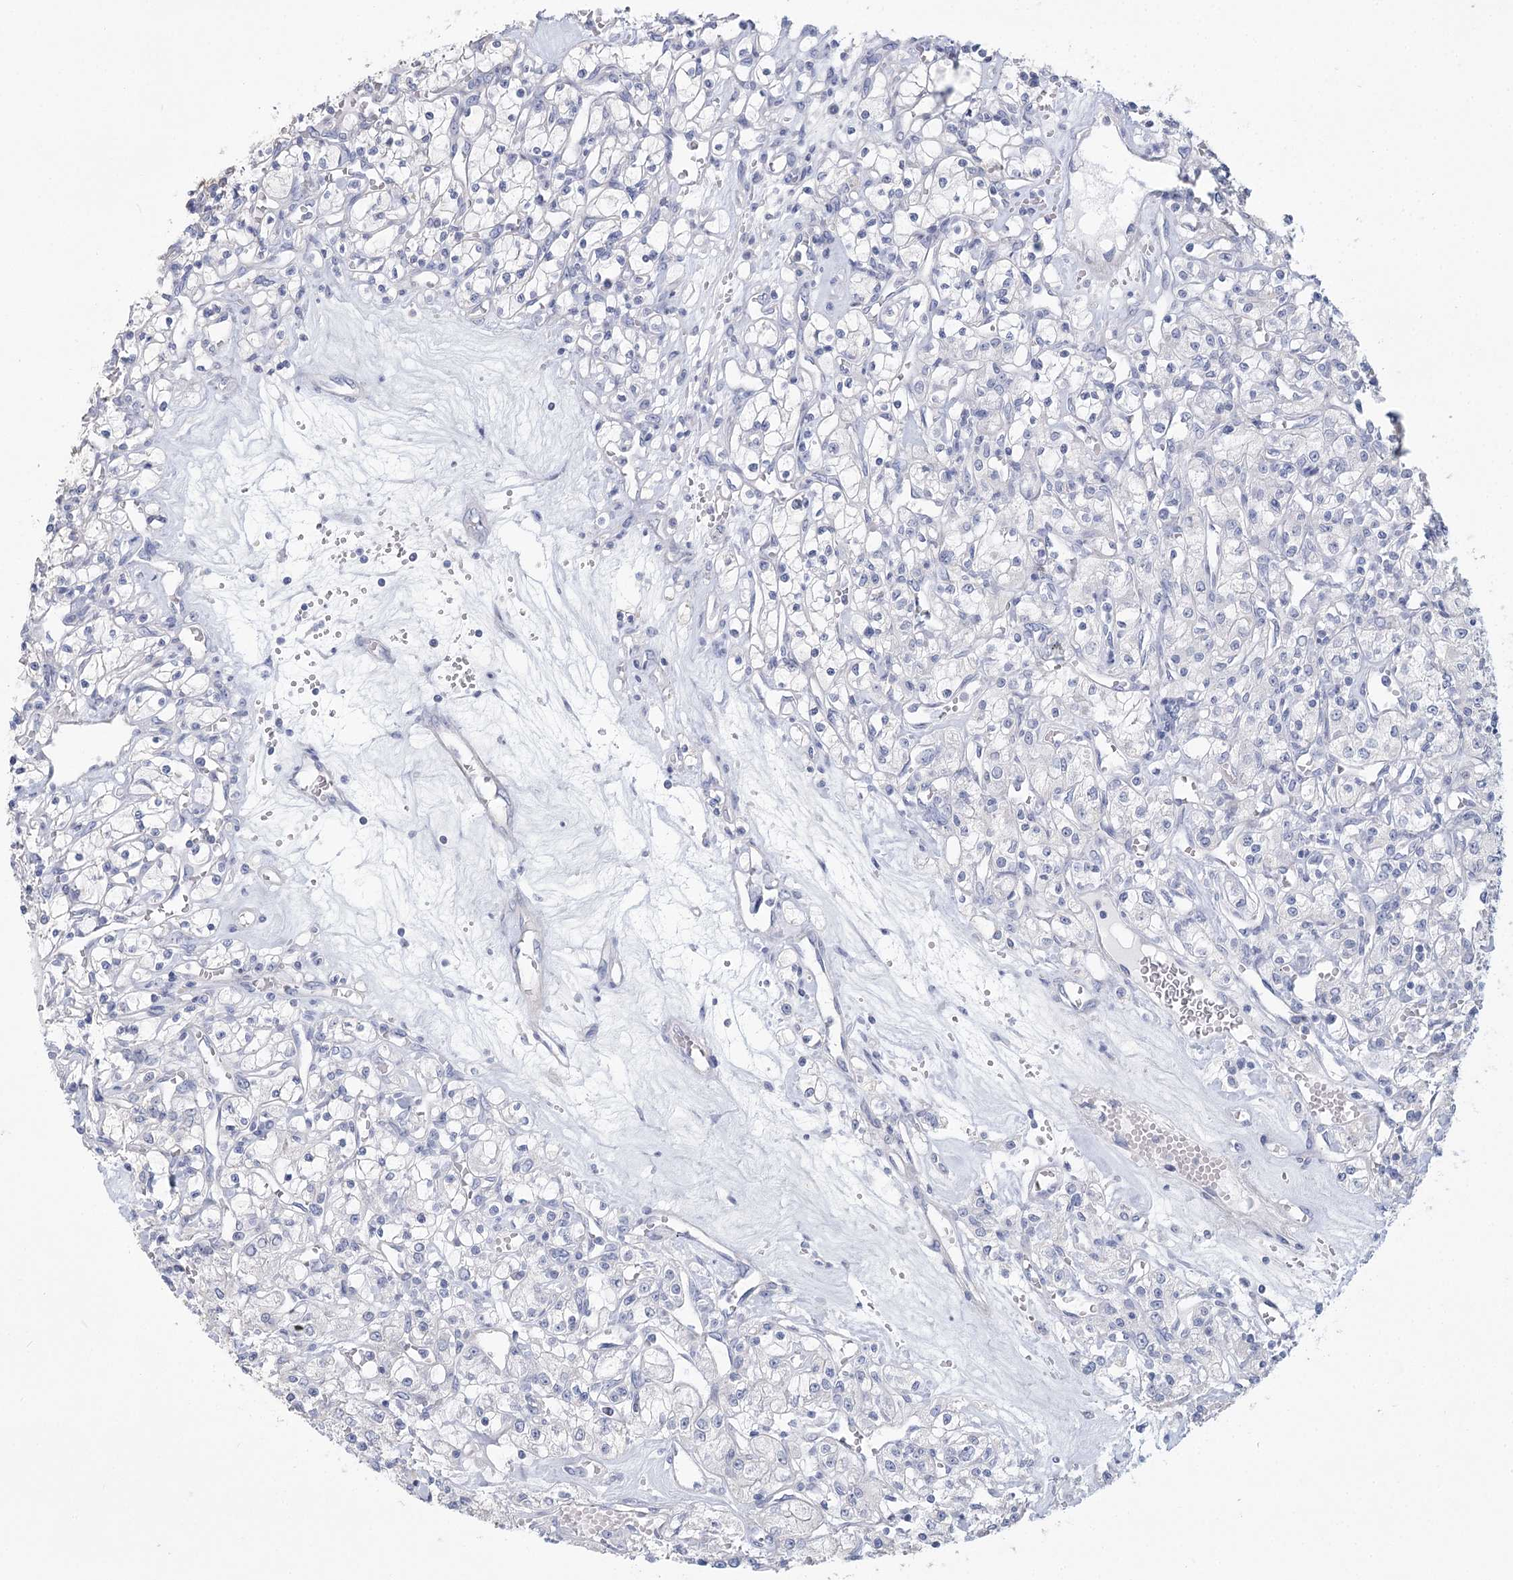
{"staining": {"intensity": "negative", "quantity": "none", "location": "none"}, "tissue": "renal cancer", "cell_type": "Tumor cells", "image_type": "cancer", "snomed": [{"axis": "morphology", "description": "Adenocarcinoma, NOS"}, {"axis": "topography", "description": "Kidney"}], "caption": "Protein analysis of renal cancer displays no significant expression in tumor cells.", "gene": "CNTLN", "patient": {"sex": "female", "age": 59}}